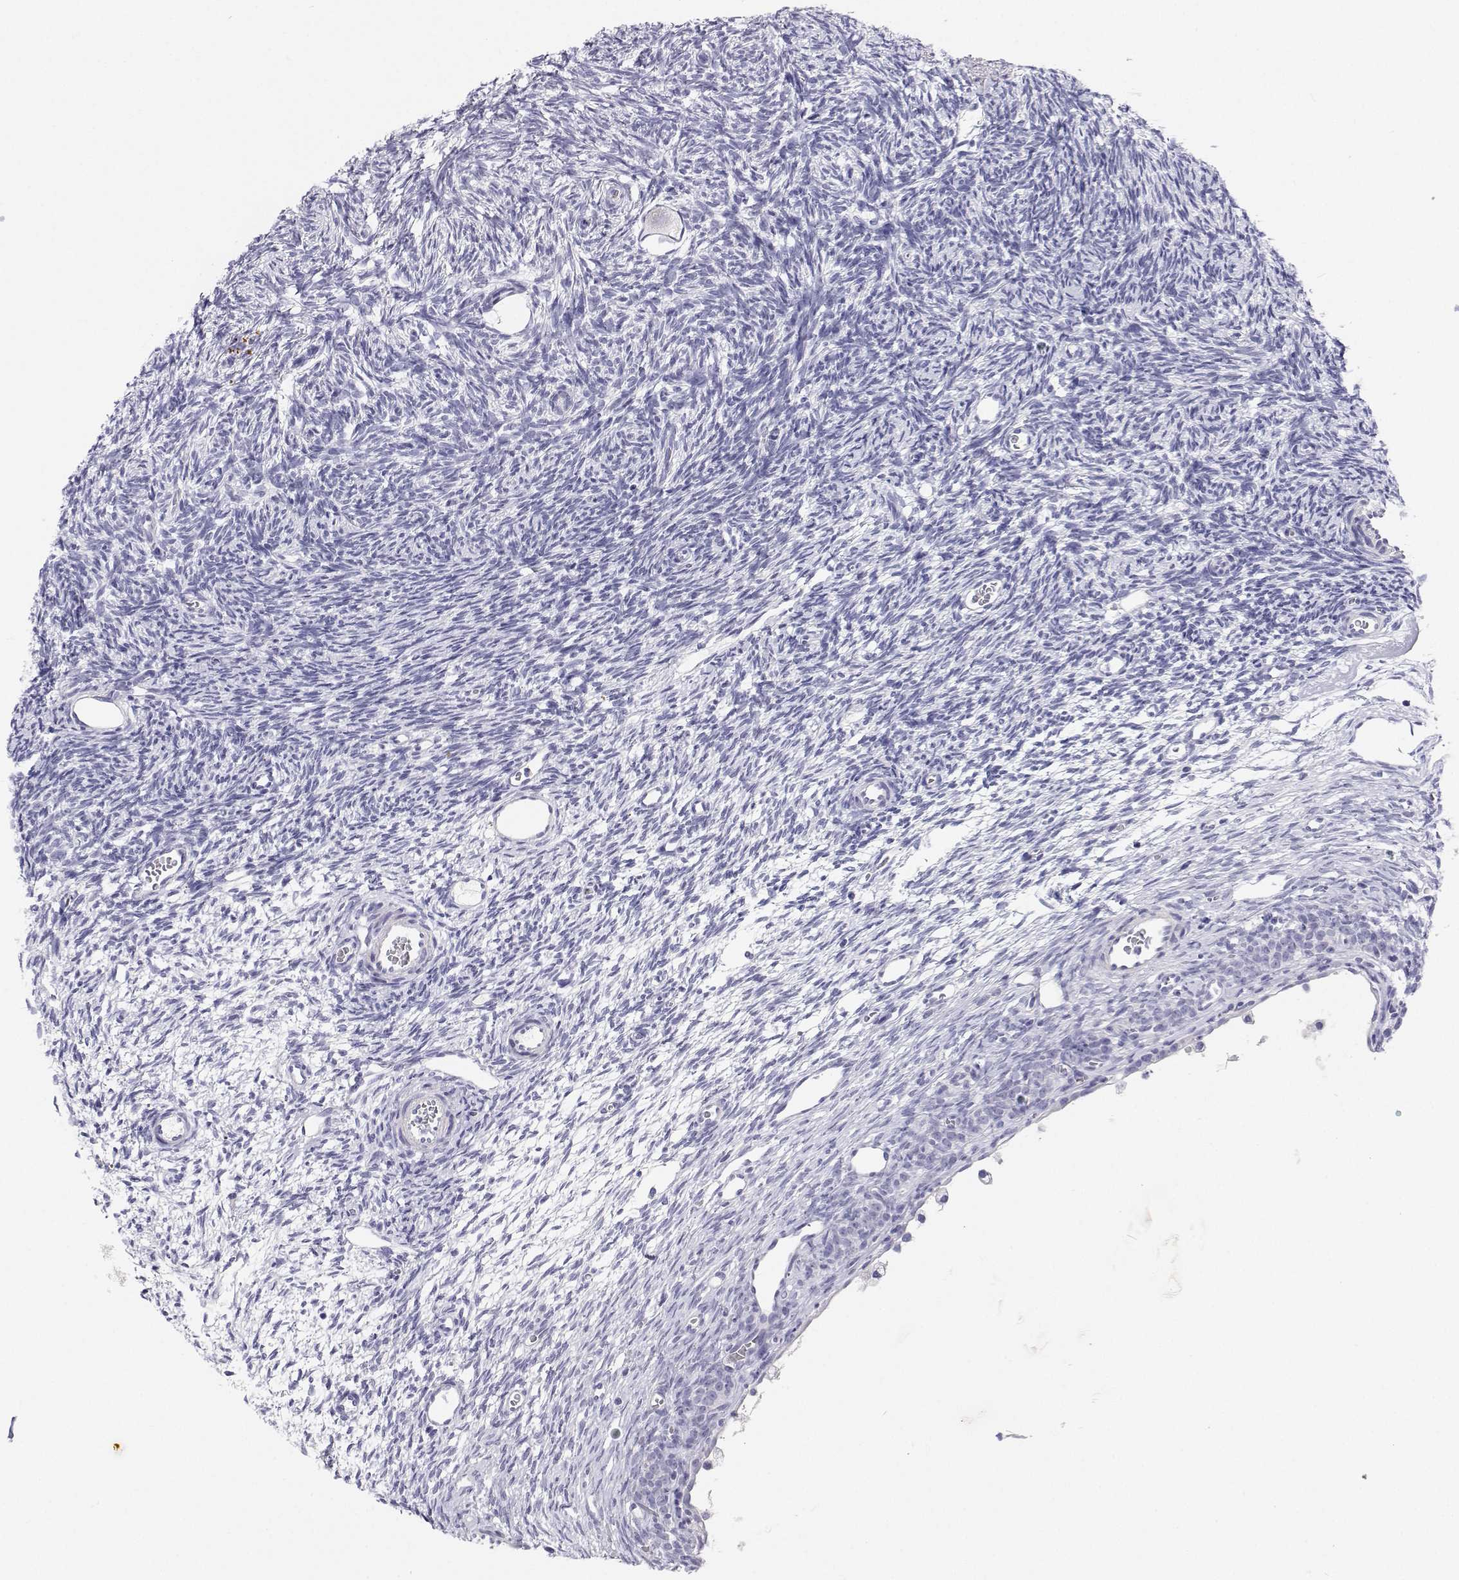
{"staining": {"intensity": "negative", "quantity": "none", "location": "none"}, "tissue": "ovary", "cell_type": "Follicle cells", "image_type": "normal", "snomed": [{"axis": "morphology", "description": "Normal tissue, NOS"}, {"axis": "topography", "description": "Ovary"}], "caption": "This is a photomicrograph of immunohistochemistry (IHC) staining of normal ovary, which shows no expression in follicle cells.", "gene": "BHMT", "patient": {"sex": "female", "age": 34}}